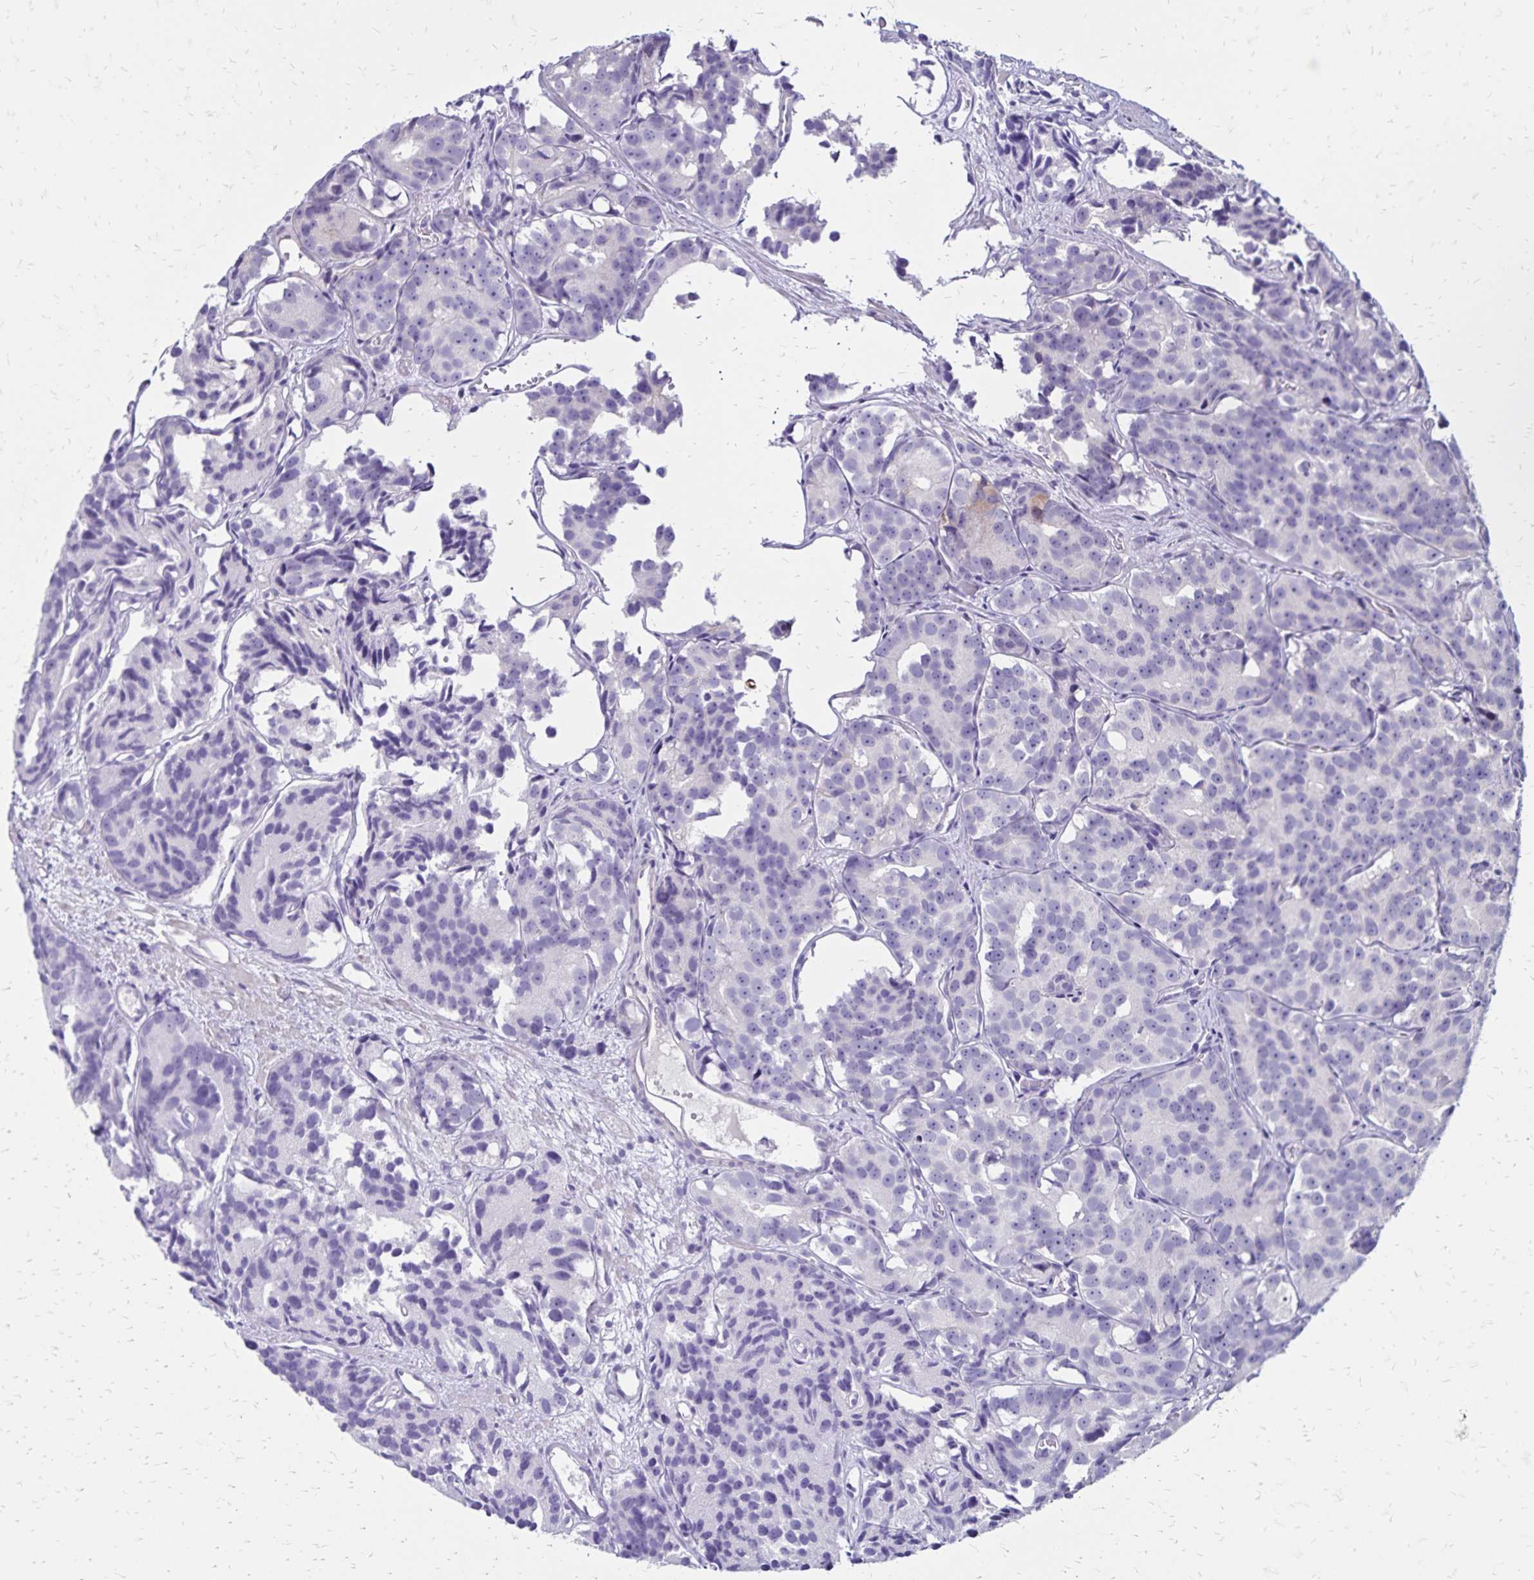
{"staining": {"intensity": "negative", "quantity": "none", "location": "none"}, "tissue": "prostate cancer", "cell_type": "Tumor cells", "image_type": "cancer", "snomed": [{"axis": "morphology", "description": "Adenocarcinoma, High grade"}, {"axis": "topography", "description": "Prostate"}], "caption": "A high-resolution micrograph shows immunohistochemistry (IHC) staining of adenocarcinoma (high-grade) (prostate), which demonstrates no significant staining in tumor cells.", "gene": "SH3GL3", "patient": {"sex": "male", "age": 77}}